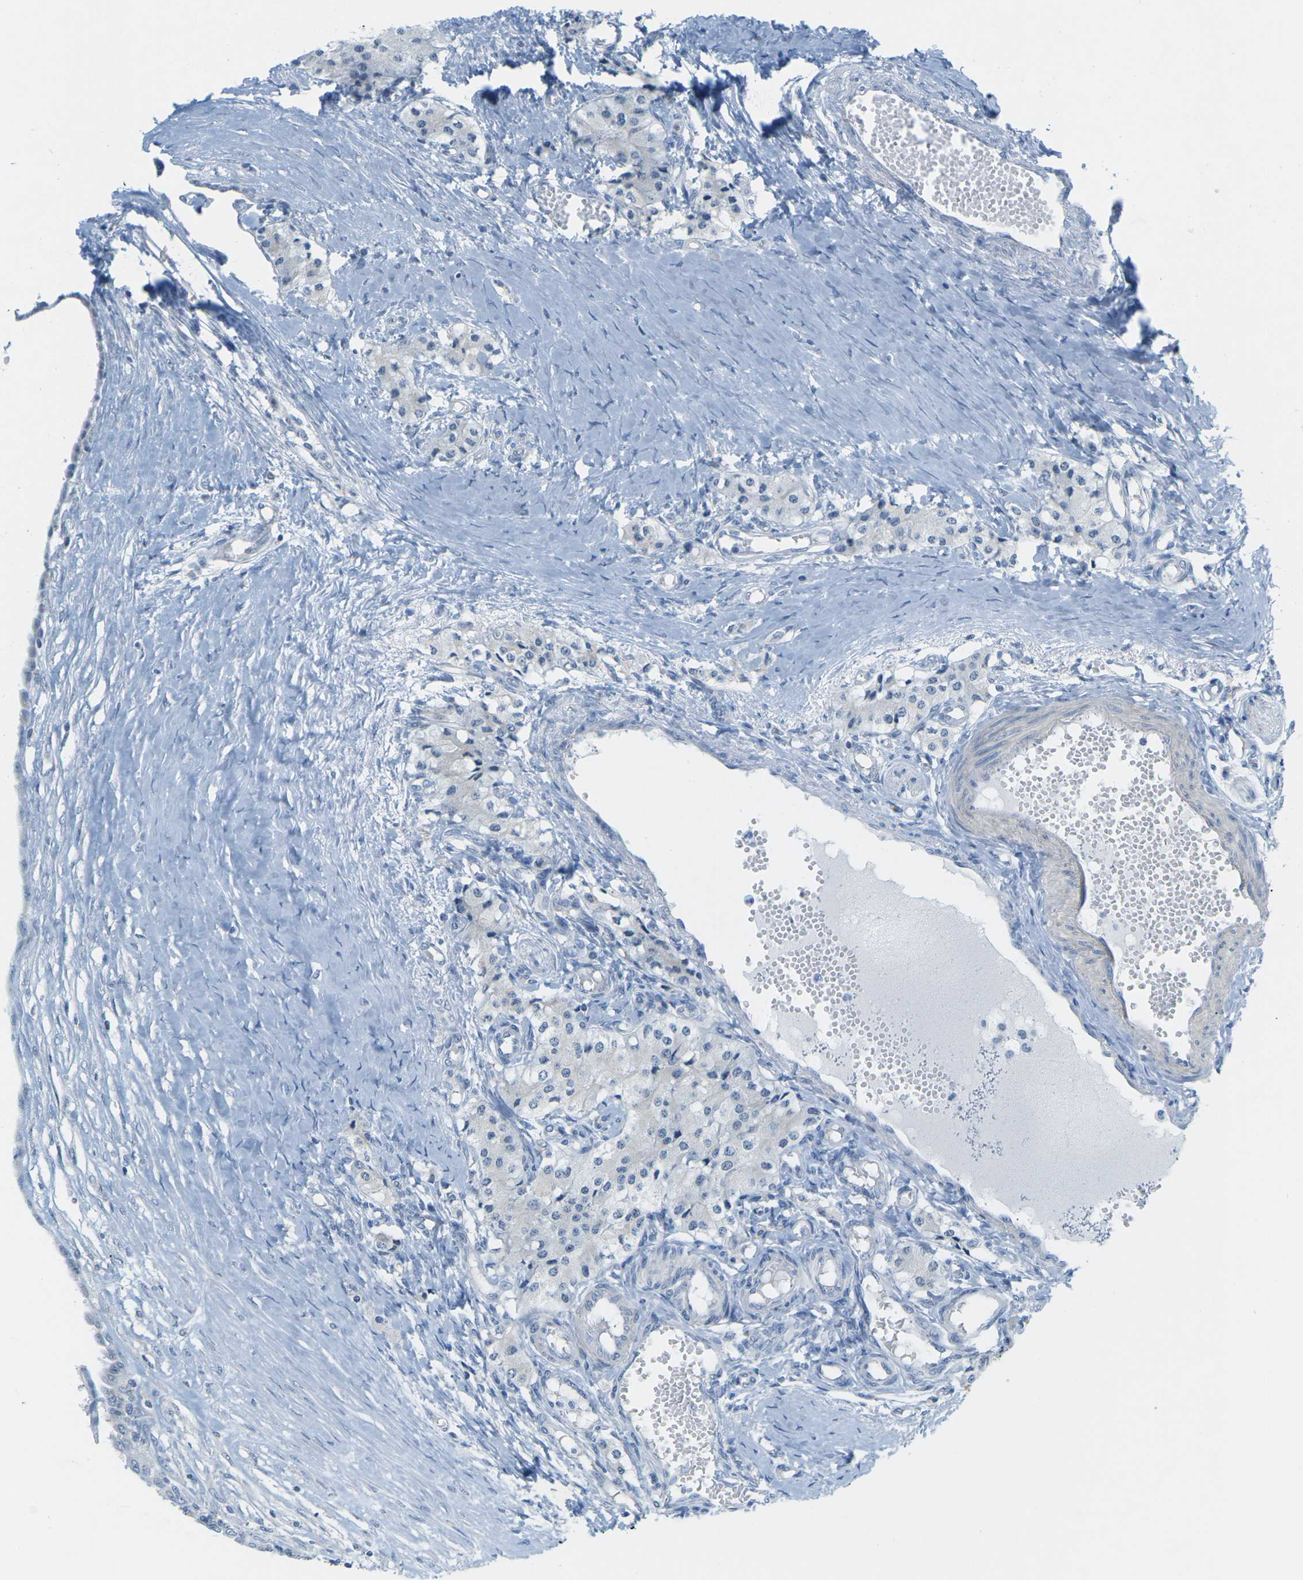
{"staining": {"intensity": "negative", "quantity": "none", "location": "none"}, "tissue": "carcinoid", "cell_type": "Tumor cells", "image_type": "cancer", "snomed": [{"axis": "morphology", "description": "Carcinoid, malignant, NOS"}, {"axis": "topography", "description": "Colon"}], "caption": "Immunohistochemistry micrograph of human malignant carcinoid stained for a protein (brown), which demonstrates no positivity in tumor cells. Nuclei are stained in blue.", "gene": "HLTF", "patient": {"sex": "female", "age": 52}}